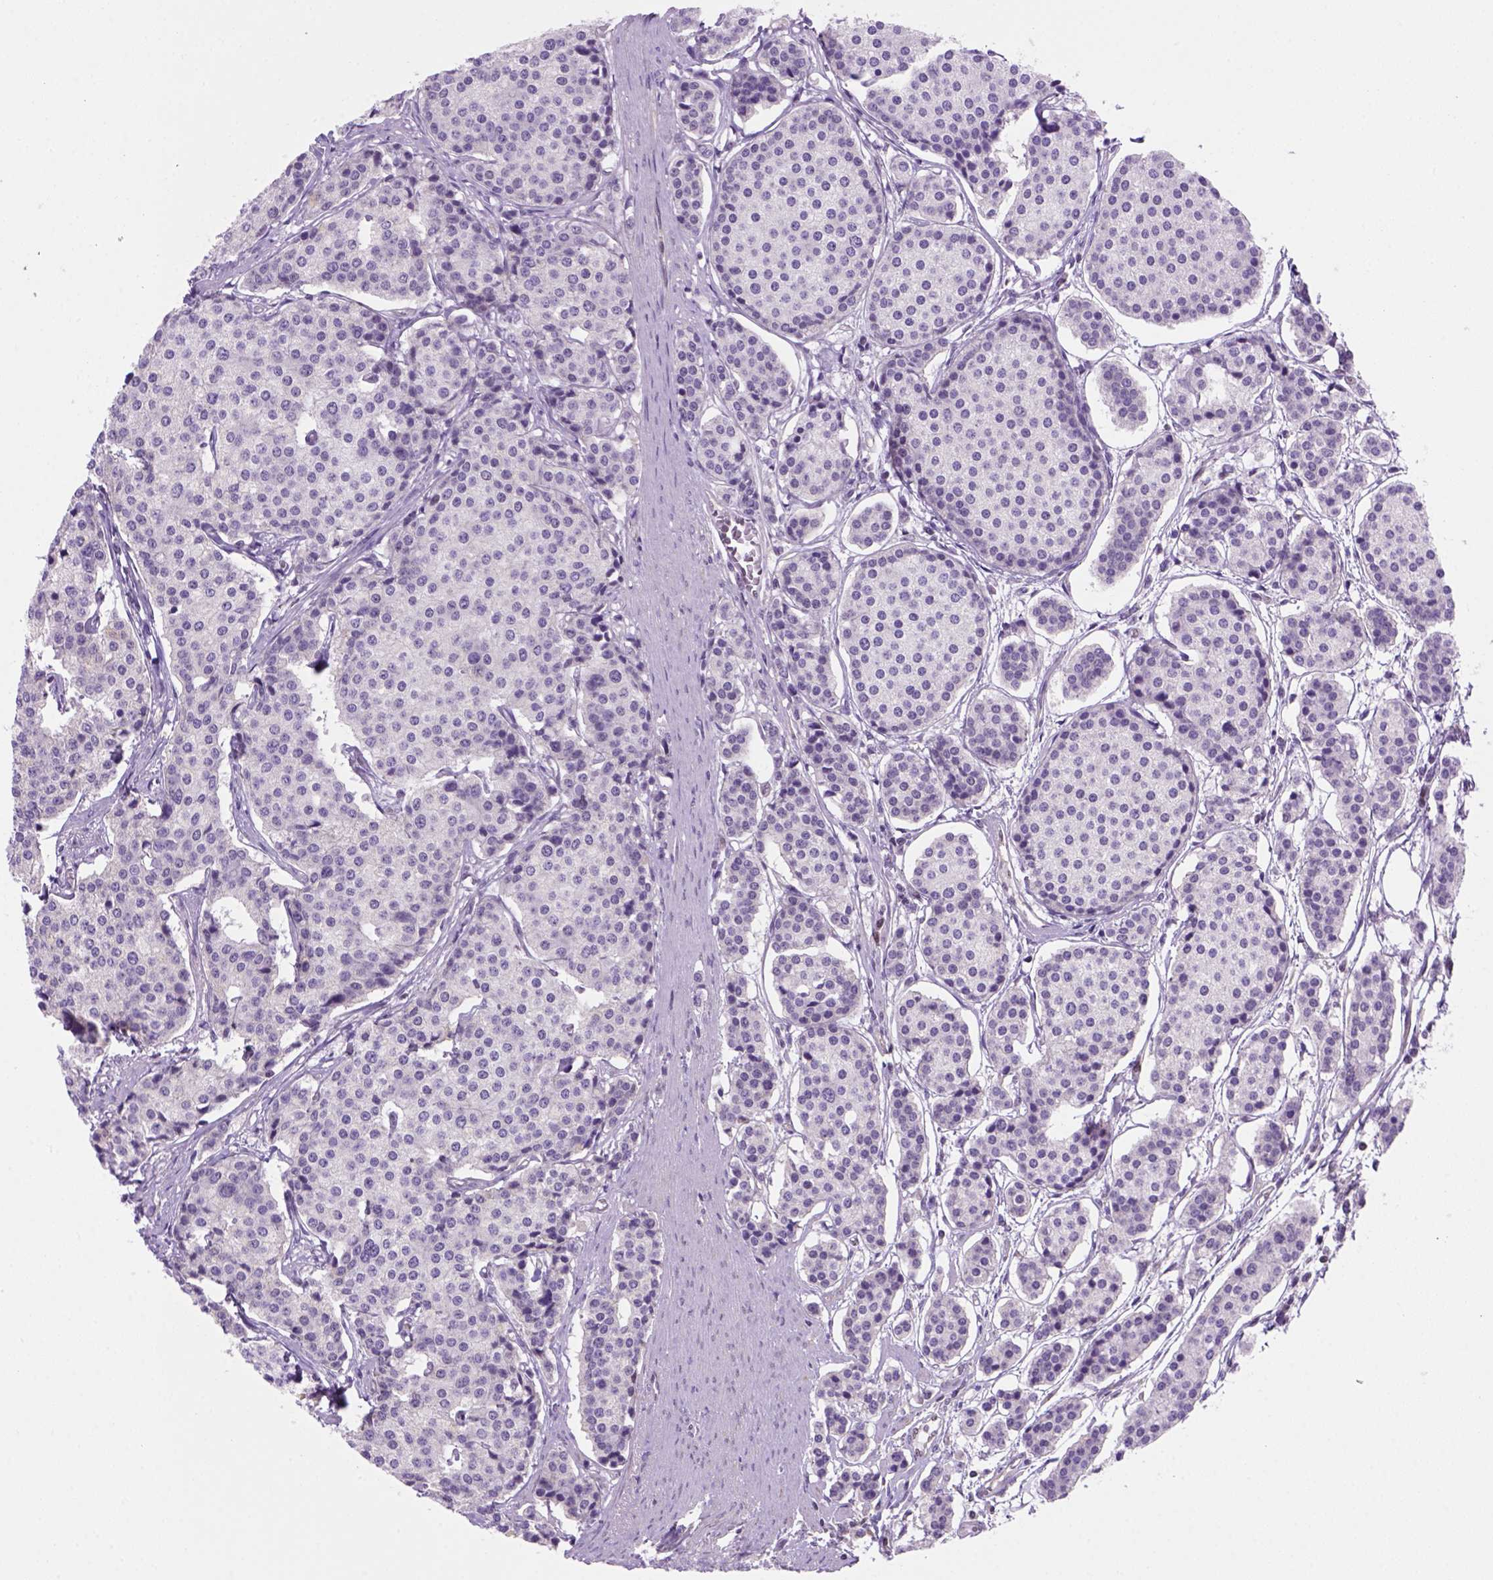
{"staining": {"intensity": "negative", "quantity": "none", "location": "none"}, "tissue": "carcinoid", "cell_type": "Tumor cells", "image_type": "cancer", "snomed": [{"axis": "morphology", "description": "Carcinoid, malignant, NOS"}, {"axis": "topography", "description": "Small intestine"}], "caption": "High power microscopy image of an immunohistochemistry photomicrograph of carcinoid, revealing no significant positivity in tumor cells.", "gene": "MGMT", "patient": {"sex": "female", "age": 65}}